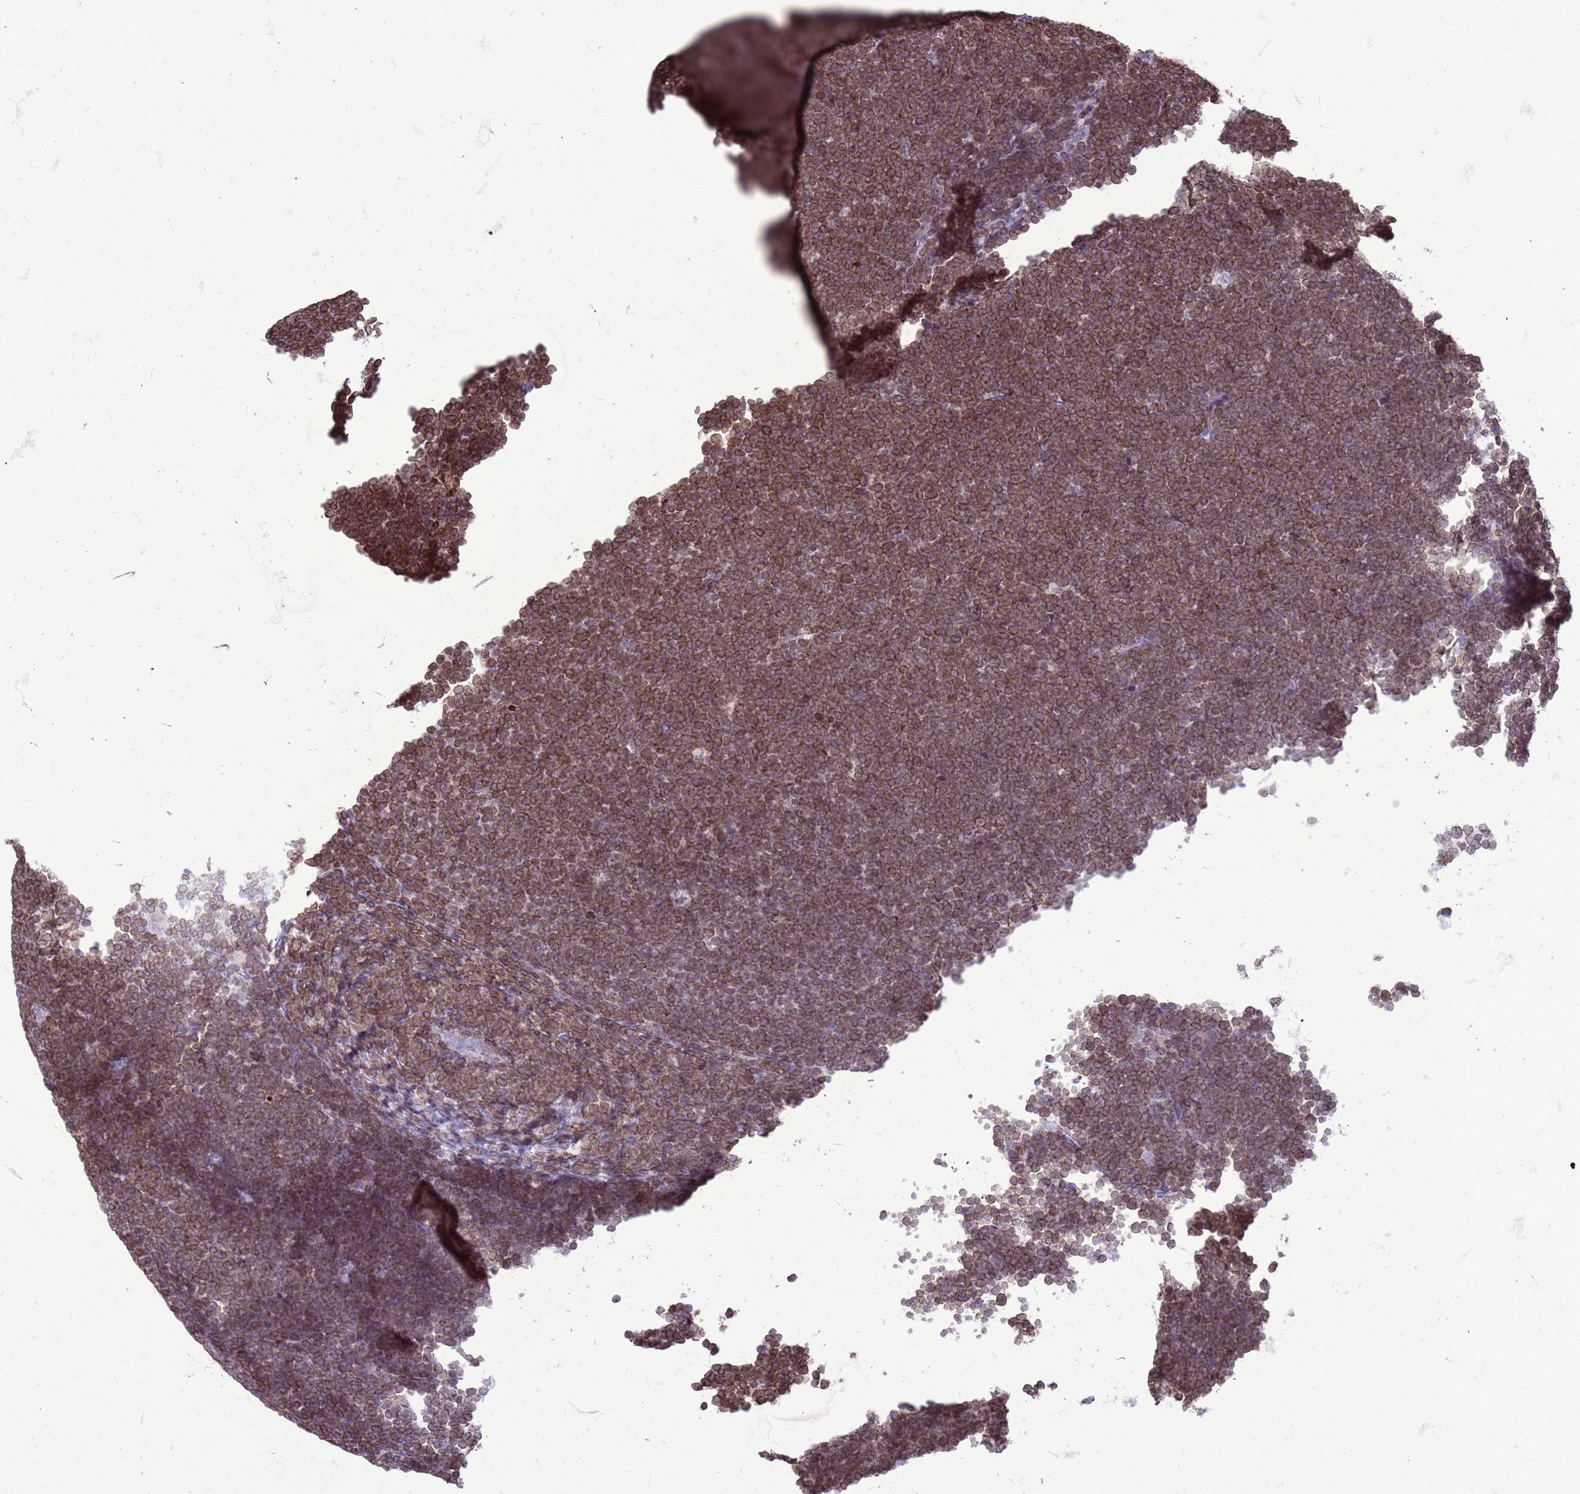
{"staining": {"intensity": "moderate", "quantity": ">75%", "location": "cytoplasmic/membranous,nuclear"}, "tissue": "lymphoma", "cell_type": "Tumor cells", "image_type": "cancer", "snomed": [{"axis": "morphology", "description": "Malignant lymphoma, non-Hodgkin's type, High grade"}, {"axis": "topography", "description": "Lymph node"}], "caption": "Lymphoma was stained to show a protein in brown. There is medium levels of moderate cytoplasmic/membranous and nuclear positivity in approximately >75% of tumor cells. (Brightfield microscopy of DAB IHC at high magnification).", "gene": "METTL25B", "patient": {"sex": "male", "age": 13}}